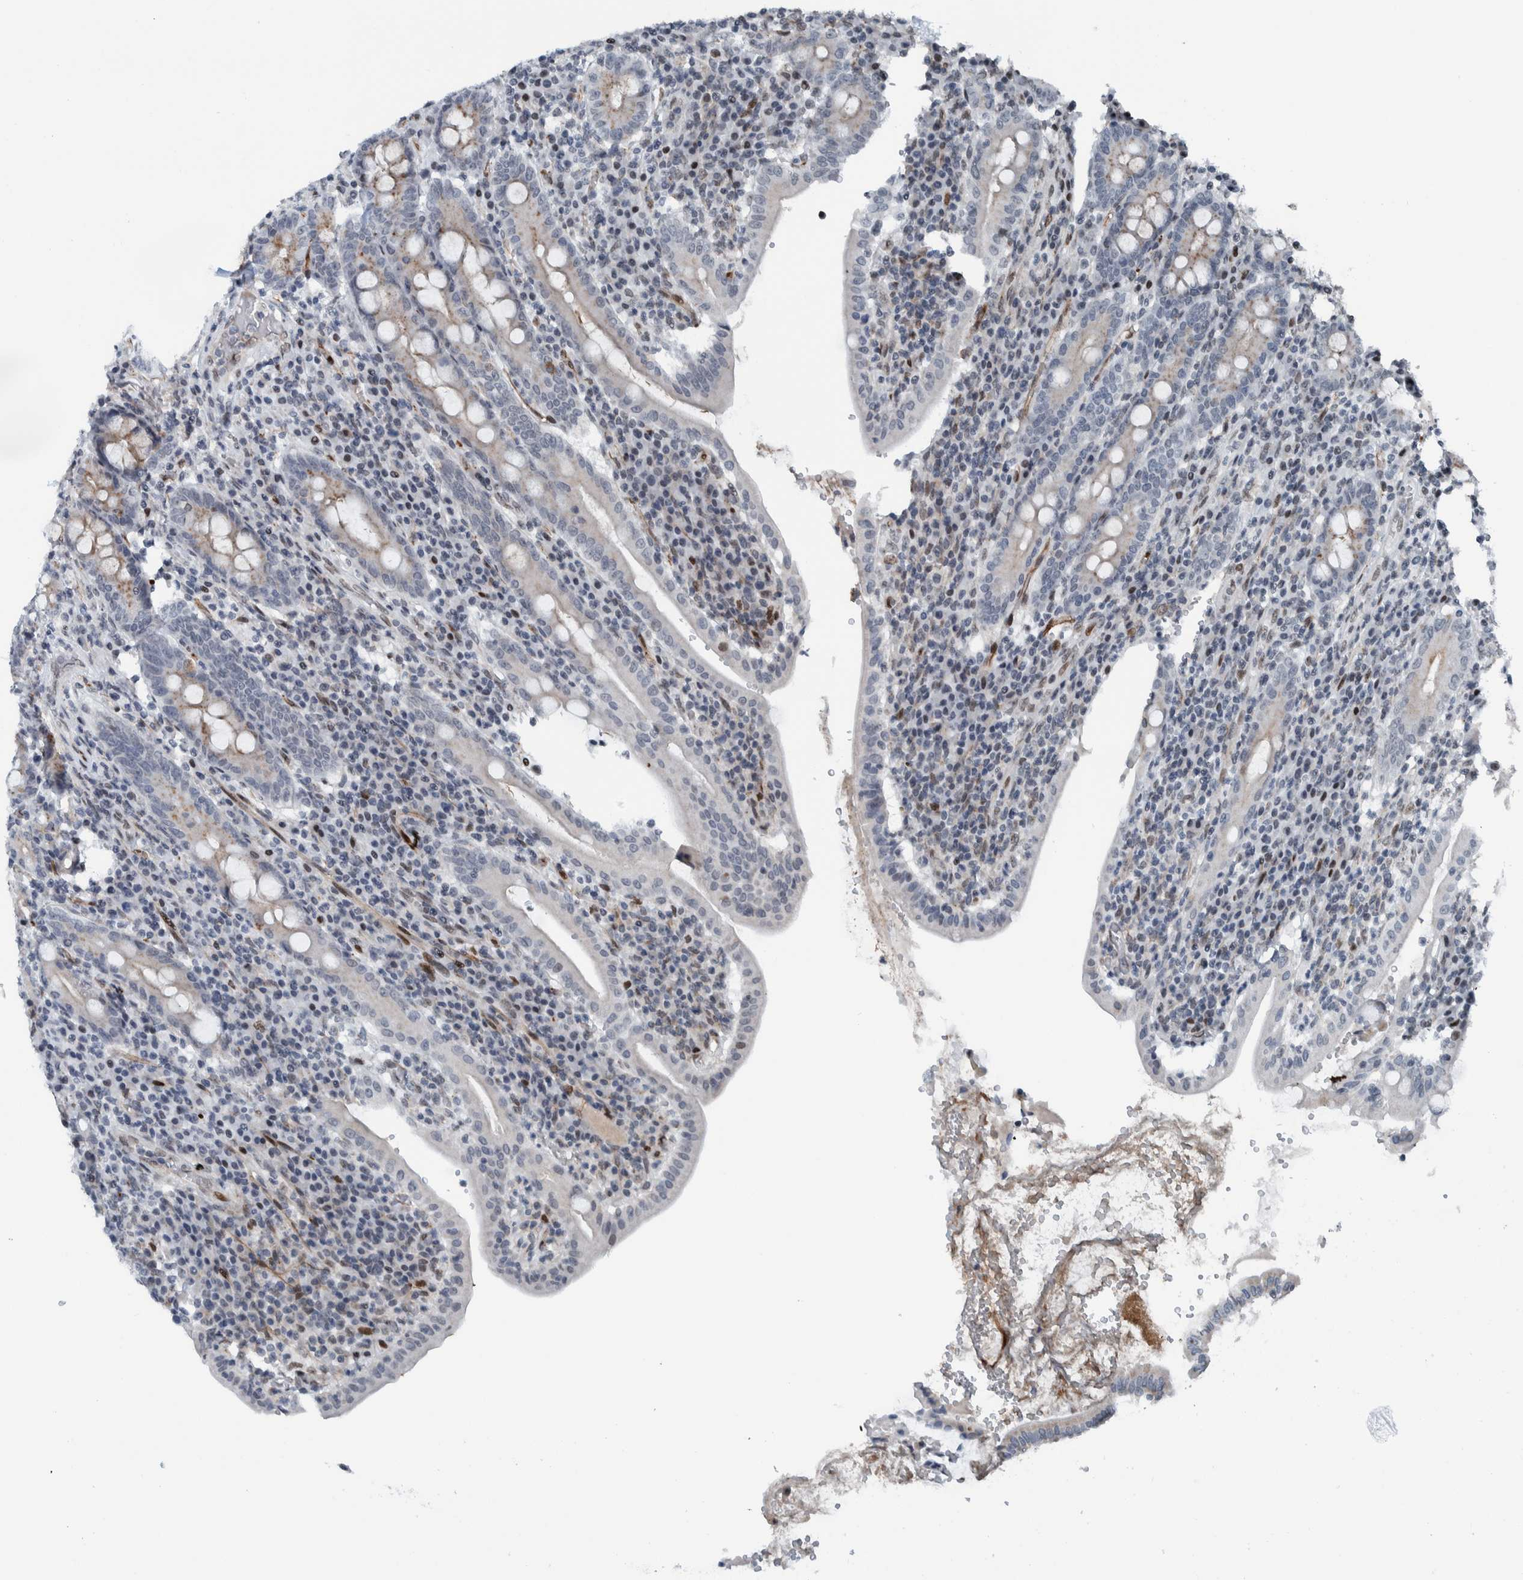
{"staining": {"intensity": "moderate", "quantity": "<25%", "location": "cytoplasmic/membranous,nuclear"}, "tissue": "duodenum", "cell_type": "Glandular cells", "image_type": "normal", "snomed": [{"axis": "morphology", "description": "Normal tissue, NOS"}, {"axis": "morphology", "description": "Adenocarcinoma, NOS"}, {"axis": "topography", "description": "Pancreas"}, {"axis": "topography", "description": "Duodenum"}], "caption": "The image displays immunohistochemical staining of normal duodenum. There is moderate cytoplasmic/membranous,nuclear positivity is present in approximately <25% of glandular cells.", "gene": "ZNF366", "patient": {"sex": "male", "age": 50}}